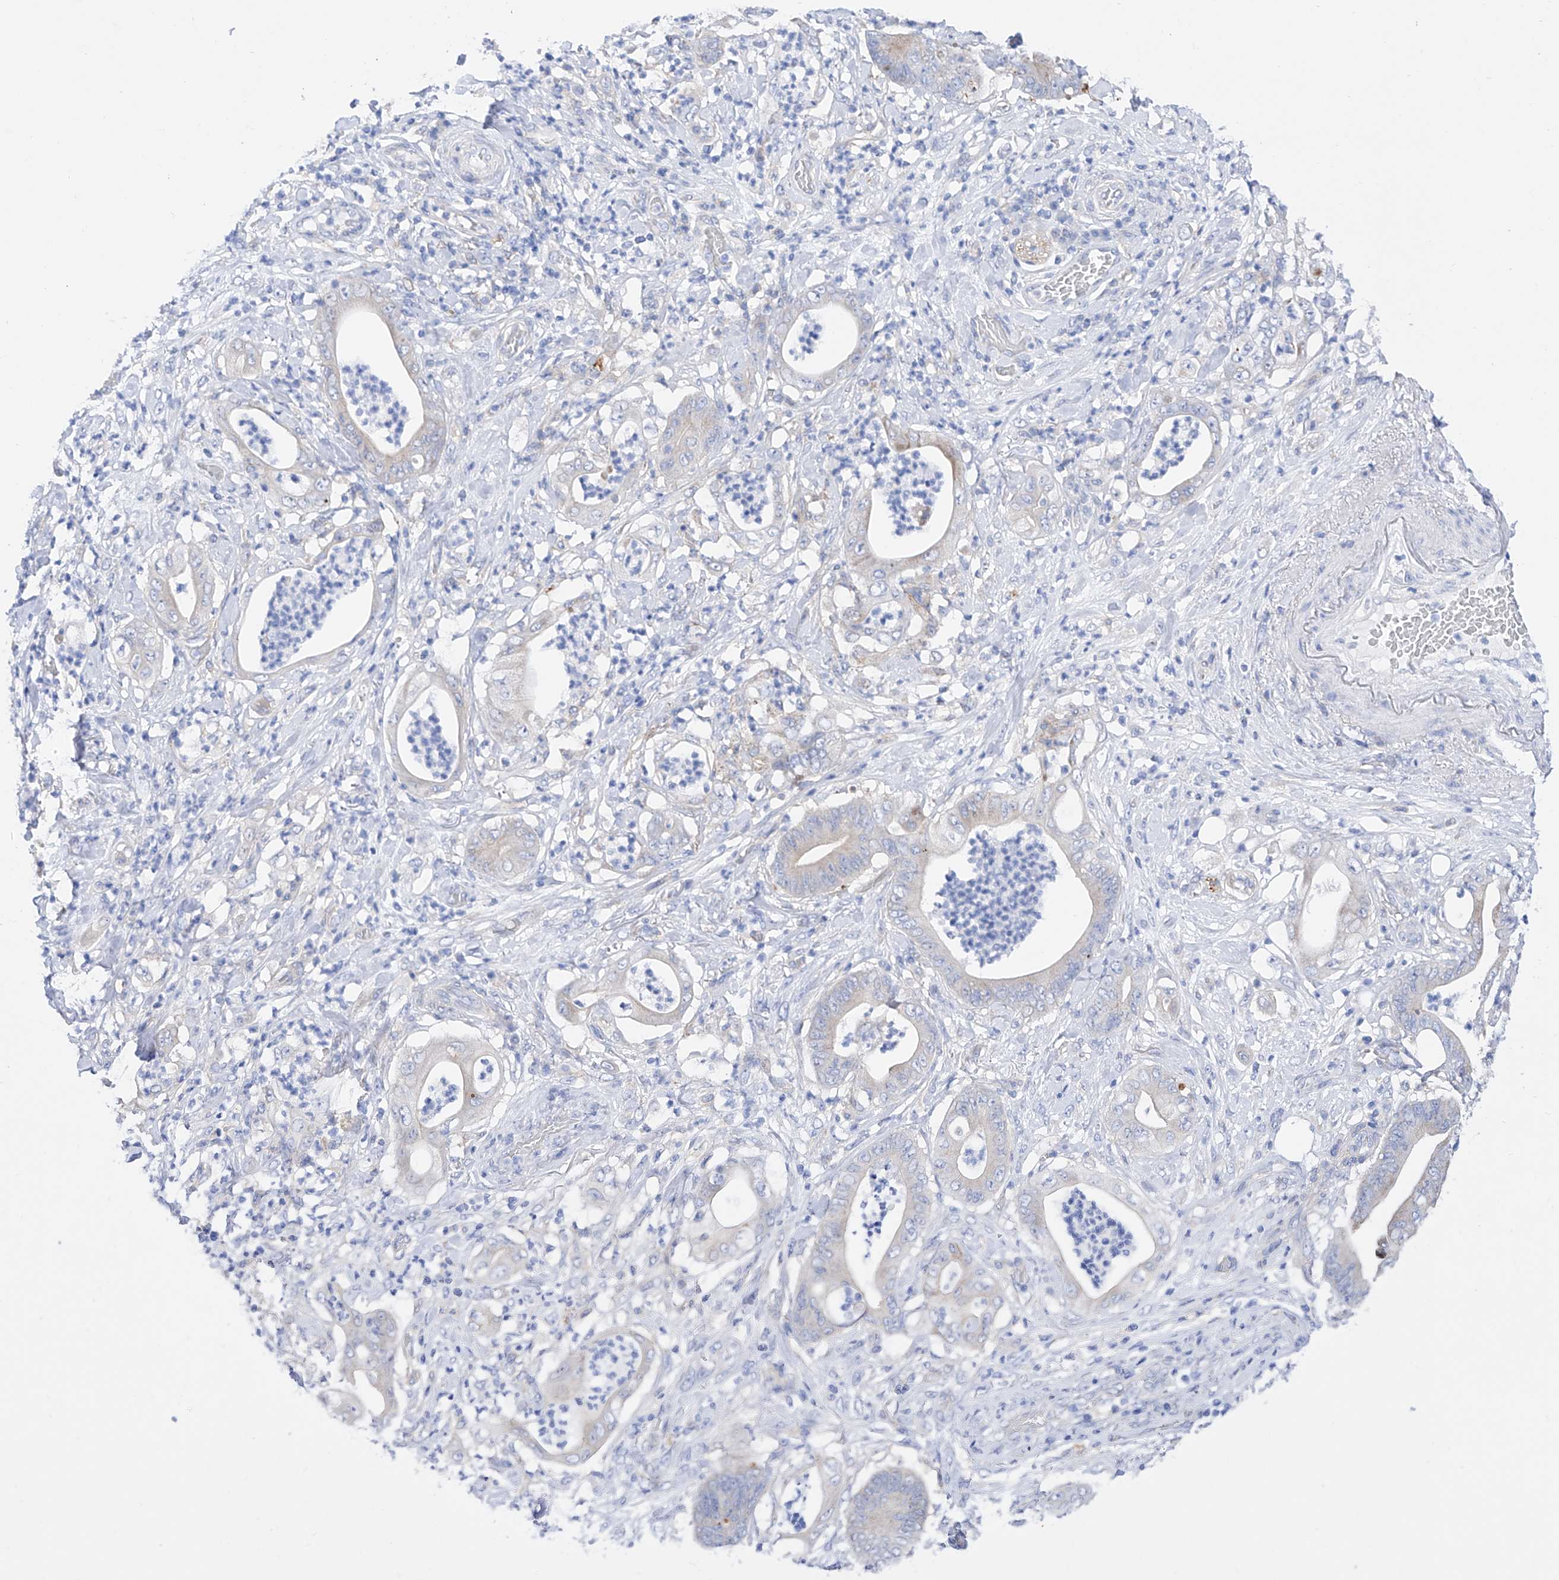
{"staining": {"intensity": "negative", "quantity": "none", "location": "none"}, "tissue": "stomach cancer", "cell_type": "Tumor cells", "image_type": "cancer", "snomed": [{"axis": "morphology", "description": "Adenocarcinoma, NOS"}, {"axis": "topography", "description": "Stomach"}], "caption": "IHC of human stomach adenocarcinoma reveals no positivity in tumor cells.", "gene": "ZNF653", "patient": {"sex": "female", "age": 73}}